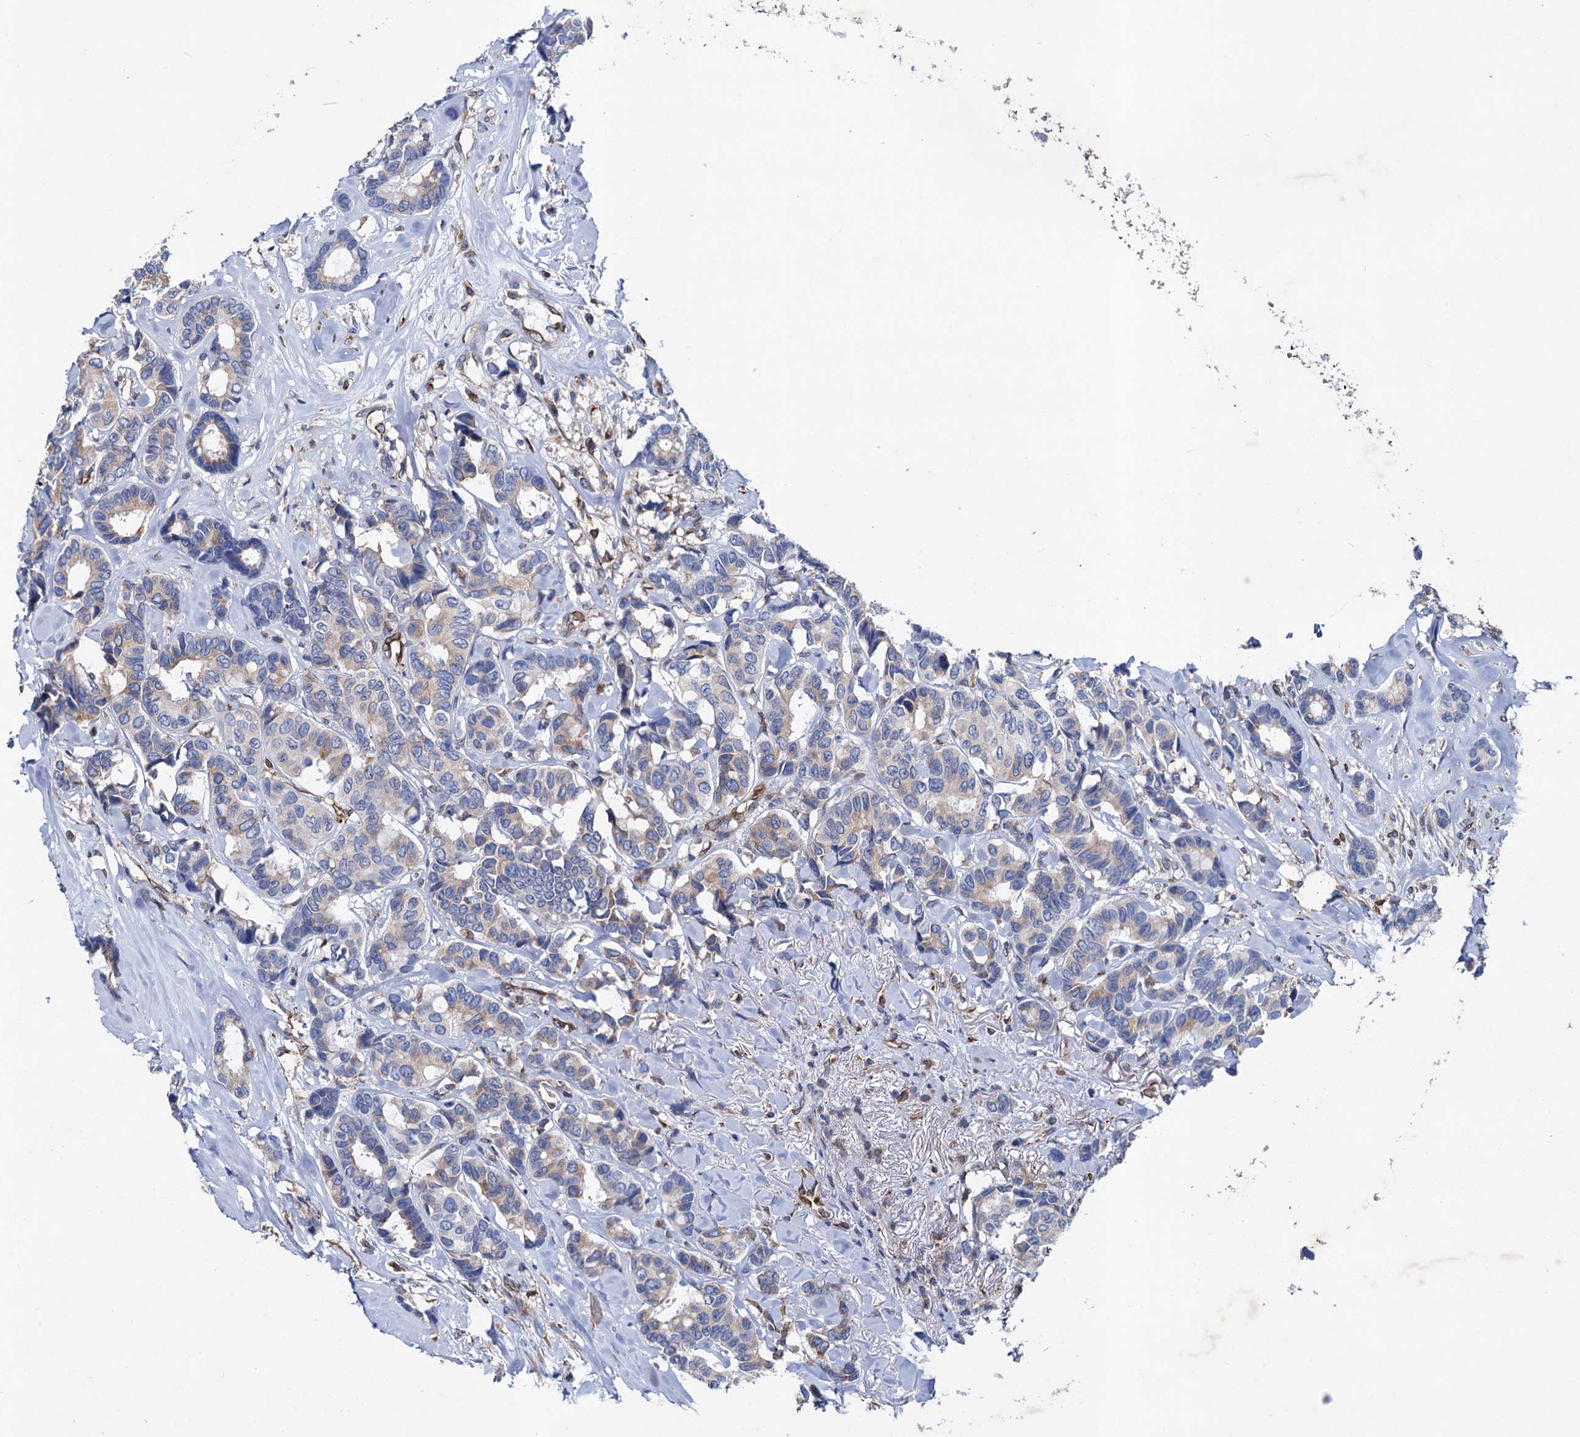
{"staining": {"intensity": "weak", "quantity": "25%-75%", "location": "cytoplasmic/membranous"}, "tissue": "breast cancer", "cell_type": "Tumor cells", "image_type": "cancer", "snomed": [{"axis": "morphology", "description": "Duct carcinoma"}, {"axis": "topography", "description": "Breast"}], "caption": "A brown stain shows weak cytoplasmic/membranous staining of a protein in human breast infiltrating ductal carcinoma tumor cells.", "gene": "STING1", "patient": {"sex": "female", "age": 87}}